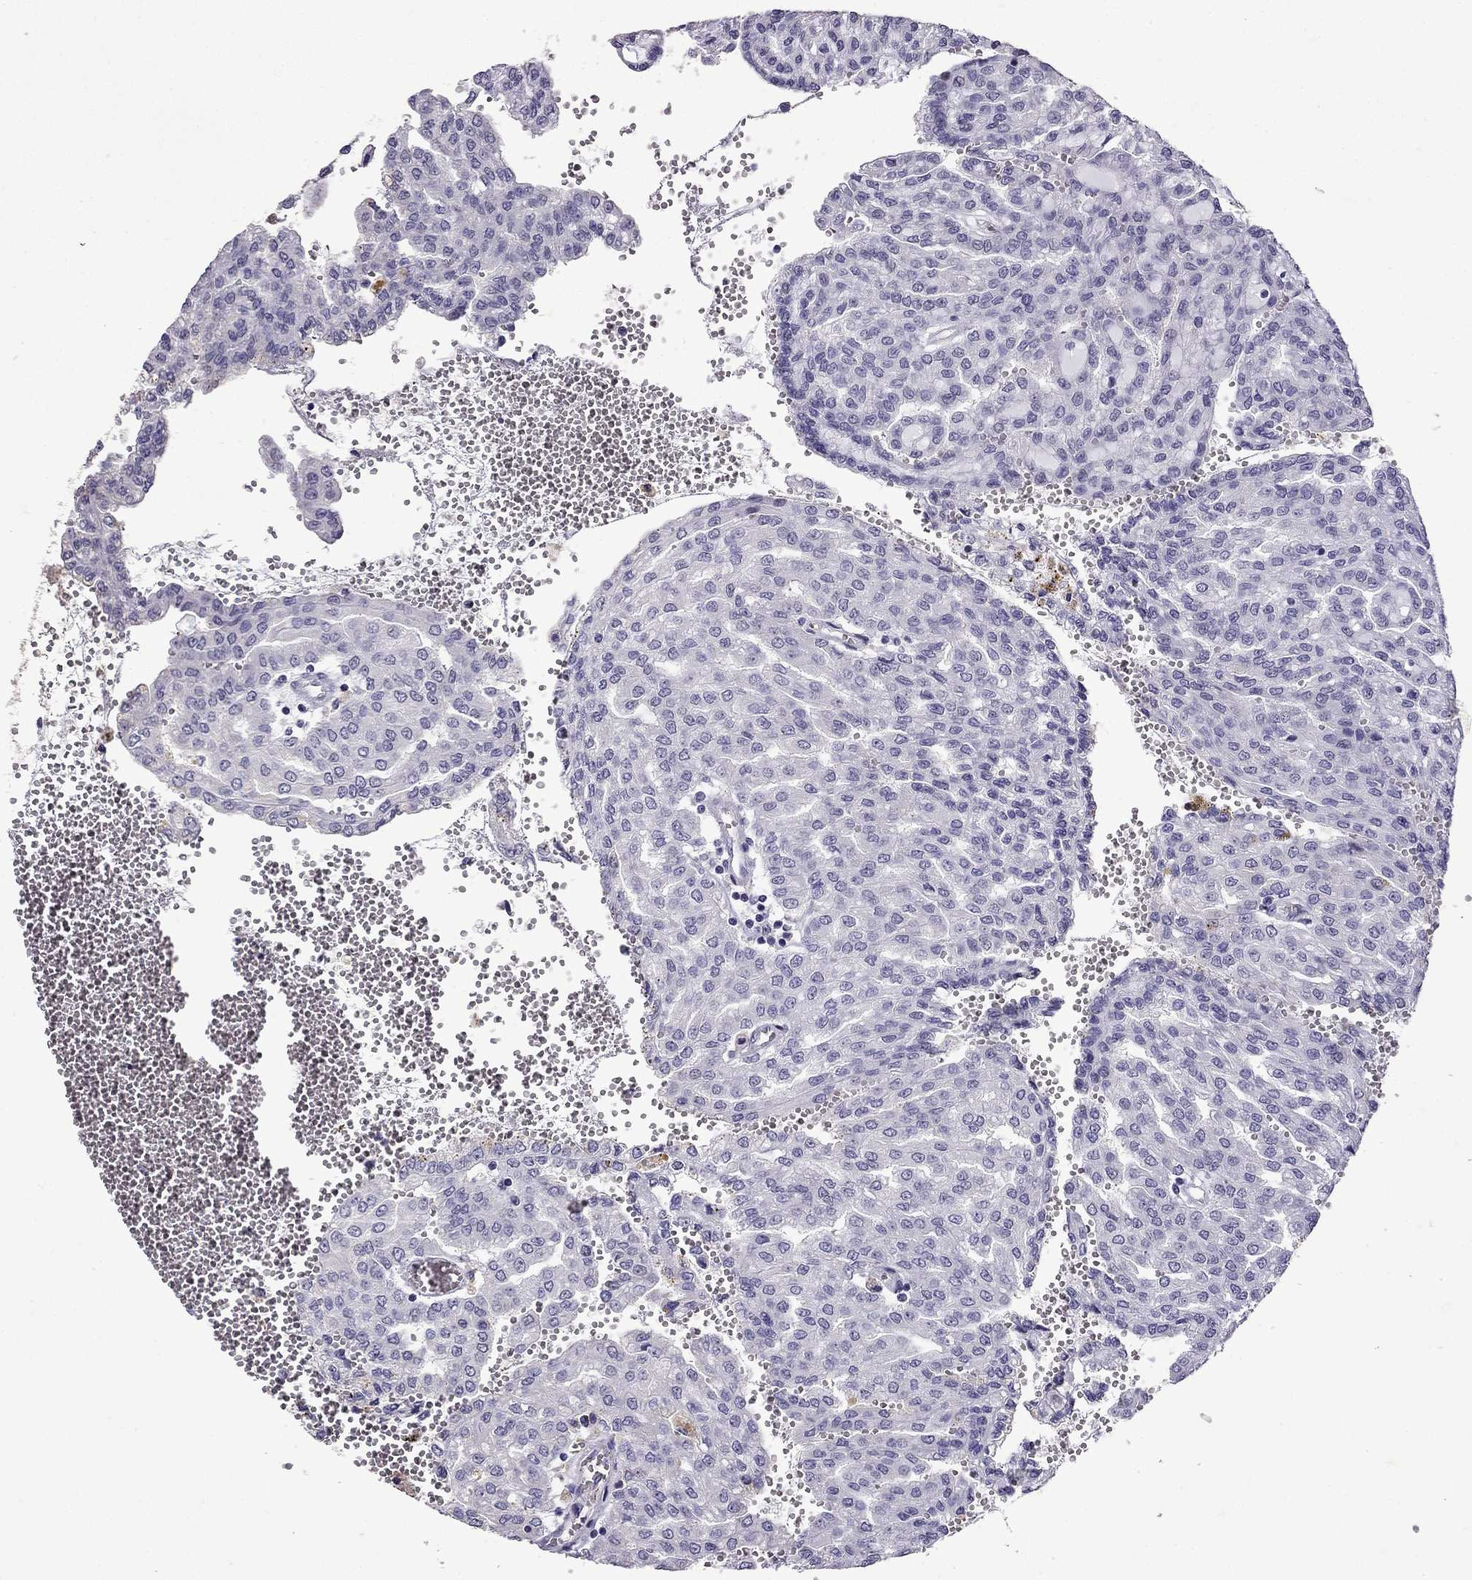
{"staining": {"intensity": "negative", "quantity": "none", "location": "none"}, "tissue": "renal cancer", "cell_type": "Tumor cells", "image_type": "cancer", "snomed": [{"axis": "morphology", "description": "Adenocarcinoma, NOS"}, {"axis": "topography", "description": "Kidney"}], "caption": "An immunohistochemistry (IHC) image of renal cancer is shown. There is no staining in tumor cells of renal cancer. (Stains: DAB immunohistochemistry with hematoxylin counter stain, Microscopy: brightfield microscopy at high magnification).", "gene": "TTN", "patient": {"sex": "male", "age": 63}}